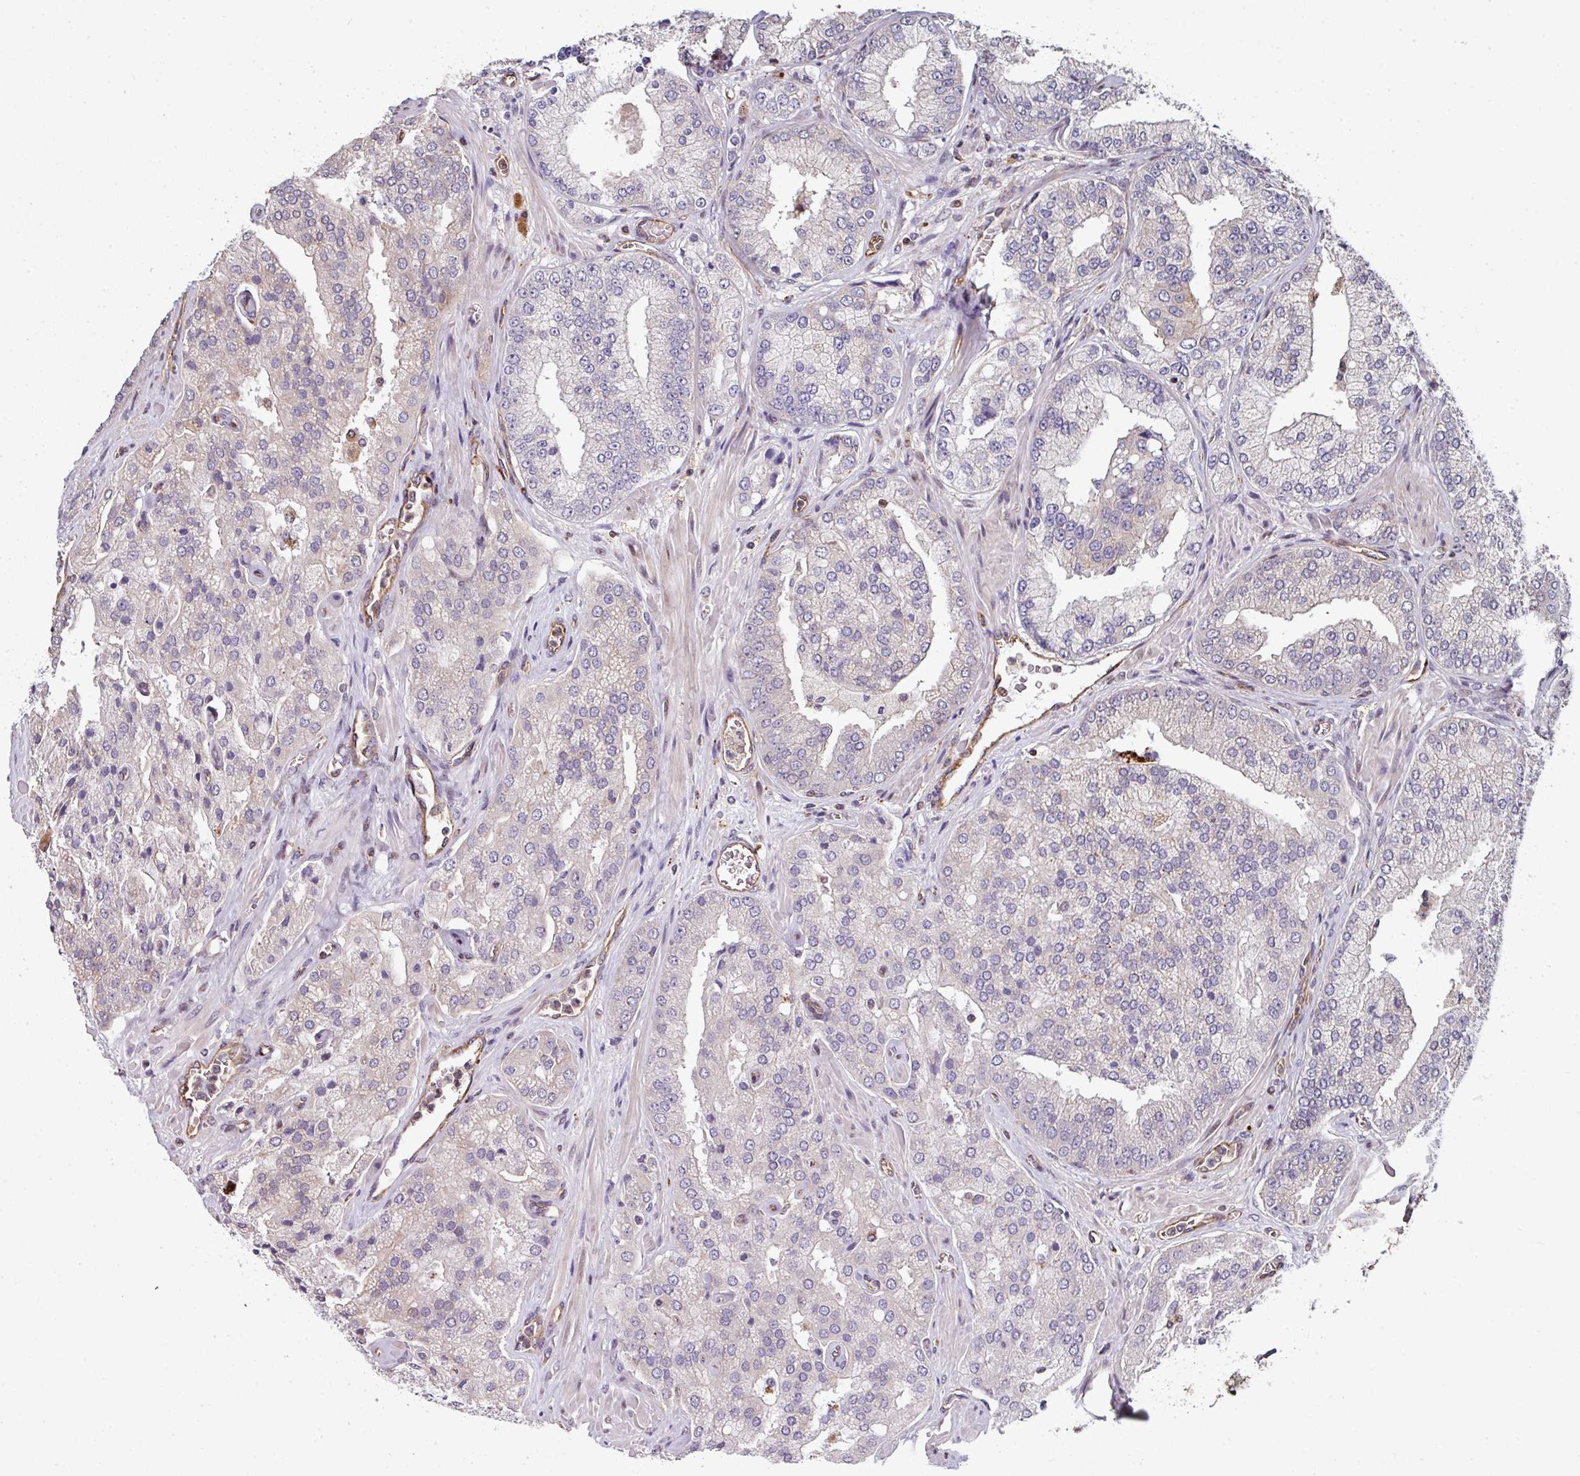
{"staining": {"intensity": "negative", "quantity": "none", "location": "none"}, "tissue": "prostate cancer", "cell_type": "Tumor cells", "image_type": "cancer", "snomed": [{"axis": "morphology", "description": "Adenocarcinoma, High grade"}, {"axis": "topography", "description": "Prostate"}], "caption": "An immunohistochemistry micrograph of prostate cancer (adenocarcinoma (high-grade)) is shown. There is no staining in tumor cells of prostate cancer (adenocarcinoma (high-grade)).", "gene": "ANO9", "patient": {"sex": "male", "age": 68}}